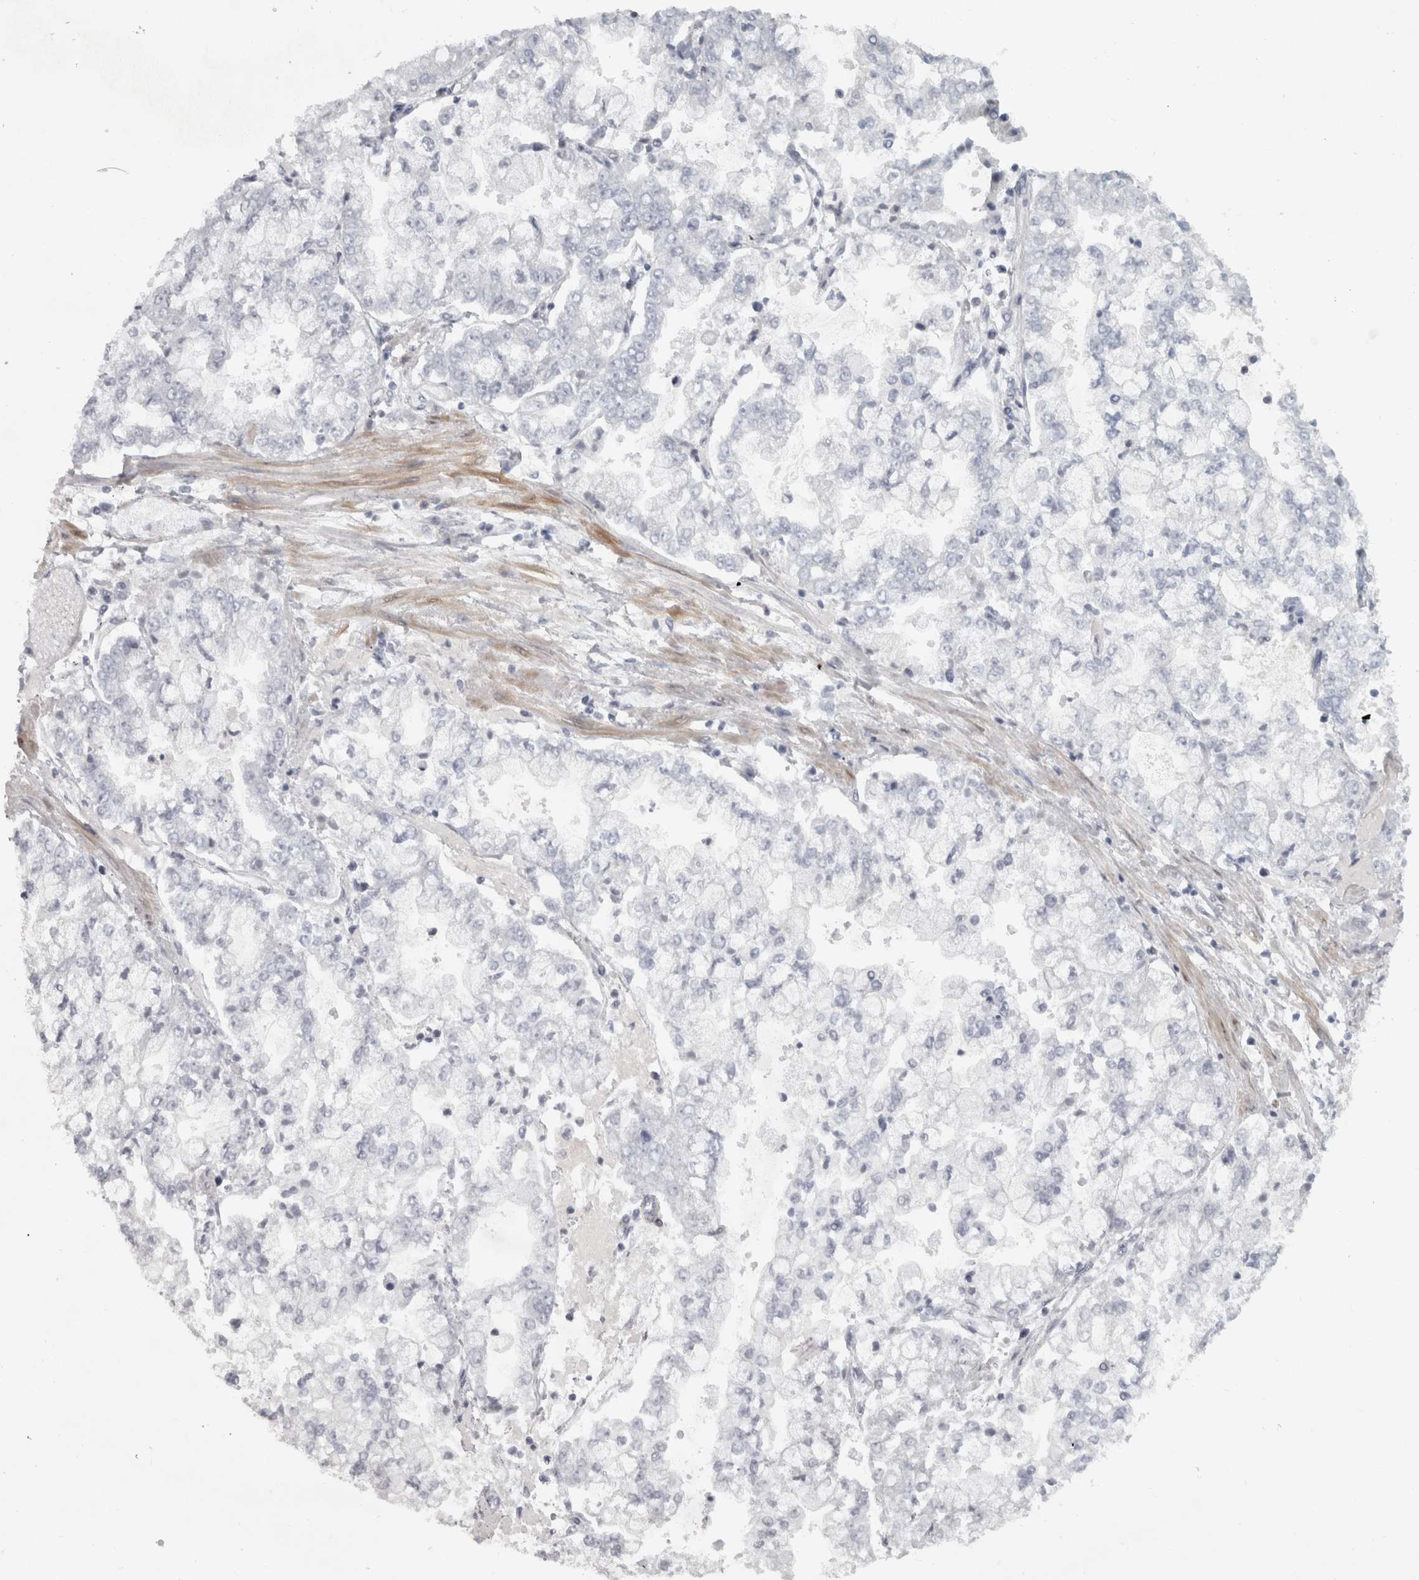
{"staining": {"intensity": "negative", "quantity": "none", "location": "none"}, "tissue": "stomach cancer", "cell_type": "Tumor cells", "image_type": "cancer", "snomed": [{"axis": "morphology", "description": "Adenocarcinoma, NOS"}, {"axis": "topography", "description": "Stomach"}], "caption": "The image shows no staining of tumor cells in stomach cancer (adenocarcinoma). (Brightfield microscopy of DAB immunohistochemistry at high magnification).", "gene": "PPP1R12B", "patient": {"sex": "male", "age": 76}}